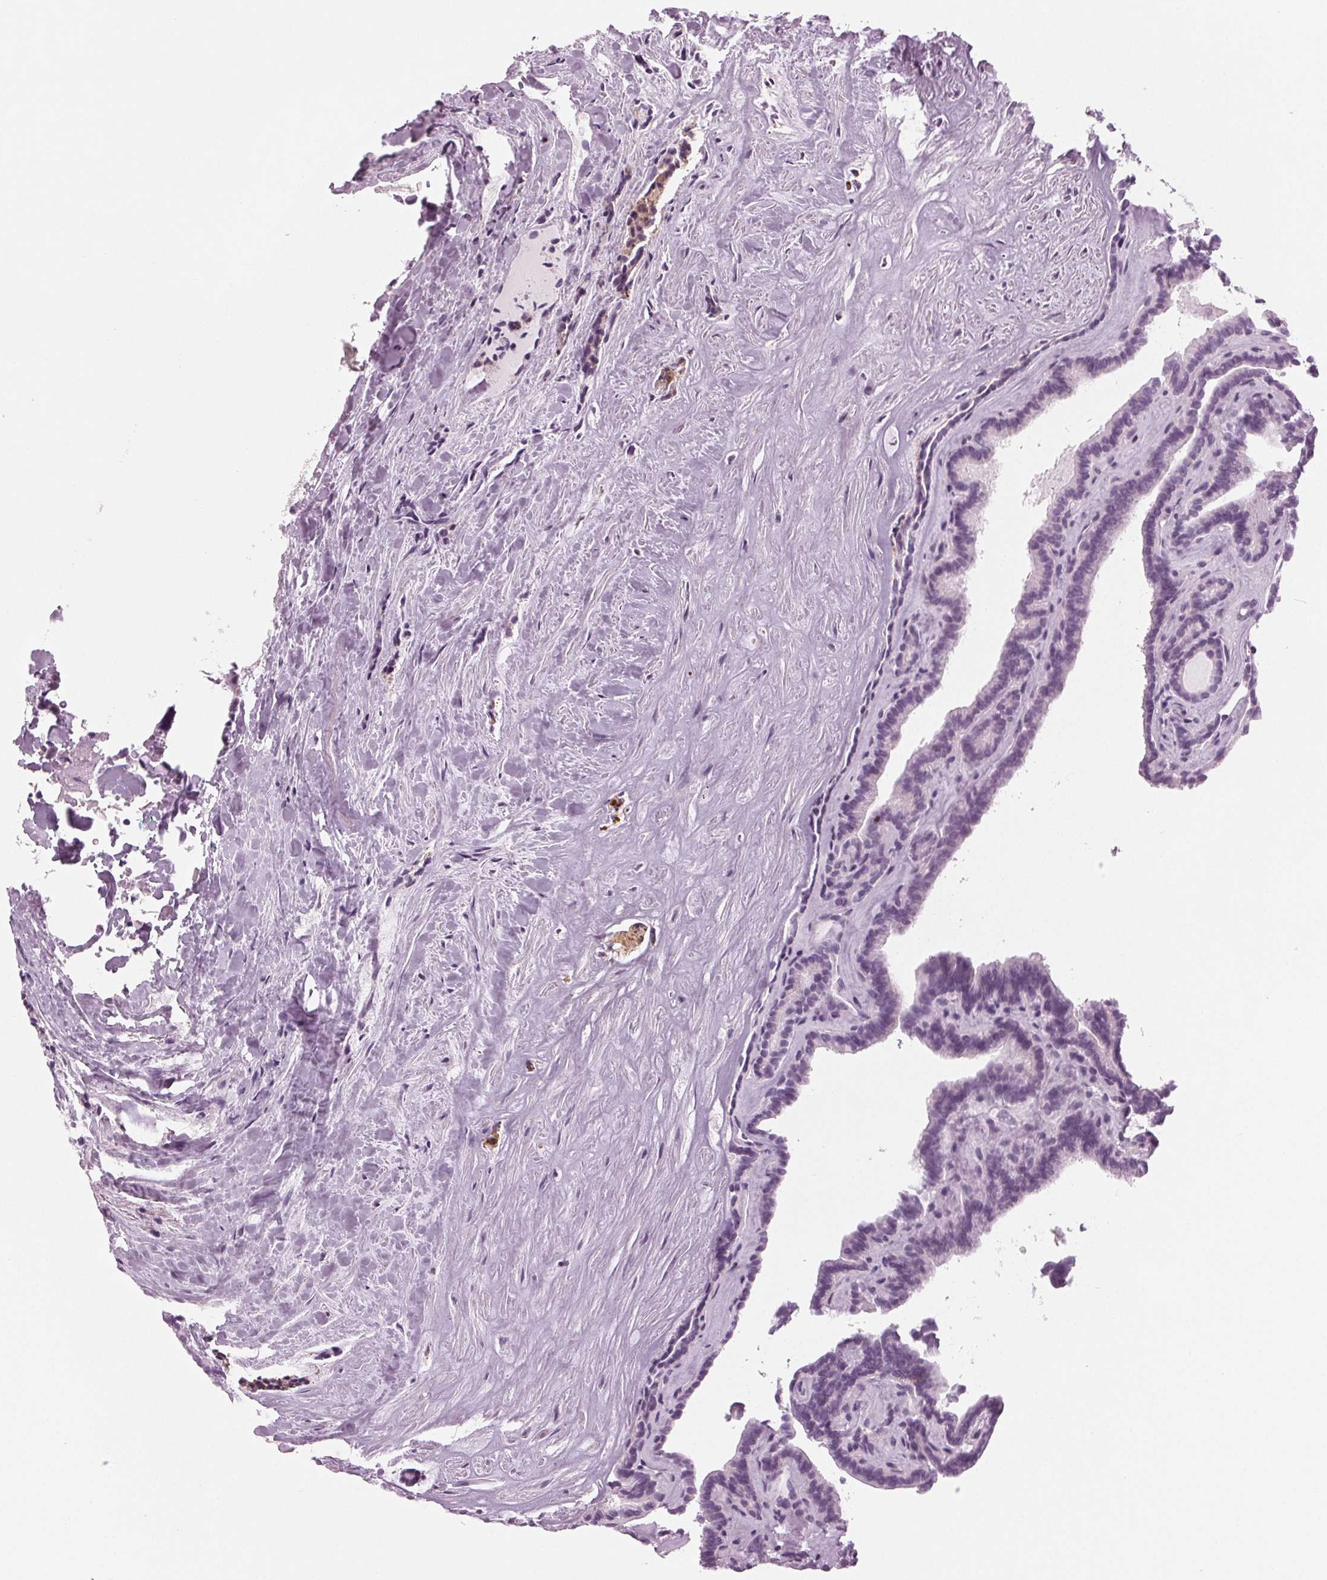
{"staining": {"intensity": "negative", "quantity": "none", "location": "none"}, "tissue": "thyroid cancer", "cell_type": "Tumor cells", "image_type": "cancer", "snomed": [{"axis": "morphology", "description": "Papillary adenocarcinoma, NOS"}, {"axis": "topography", "description": "Thyroid gland"}], "caption": "Thyroid cancer was stained to show a protein in brown. There is no significant staining in tumor cells.", "gene": "BTLA", "patient": {"sex": "female", "age": 21}}